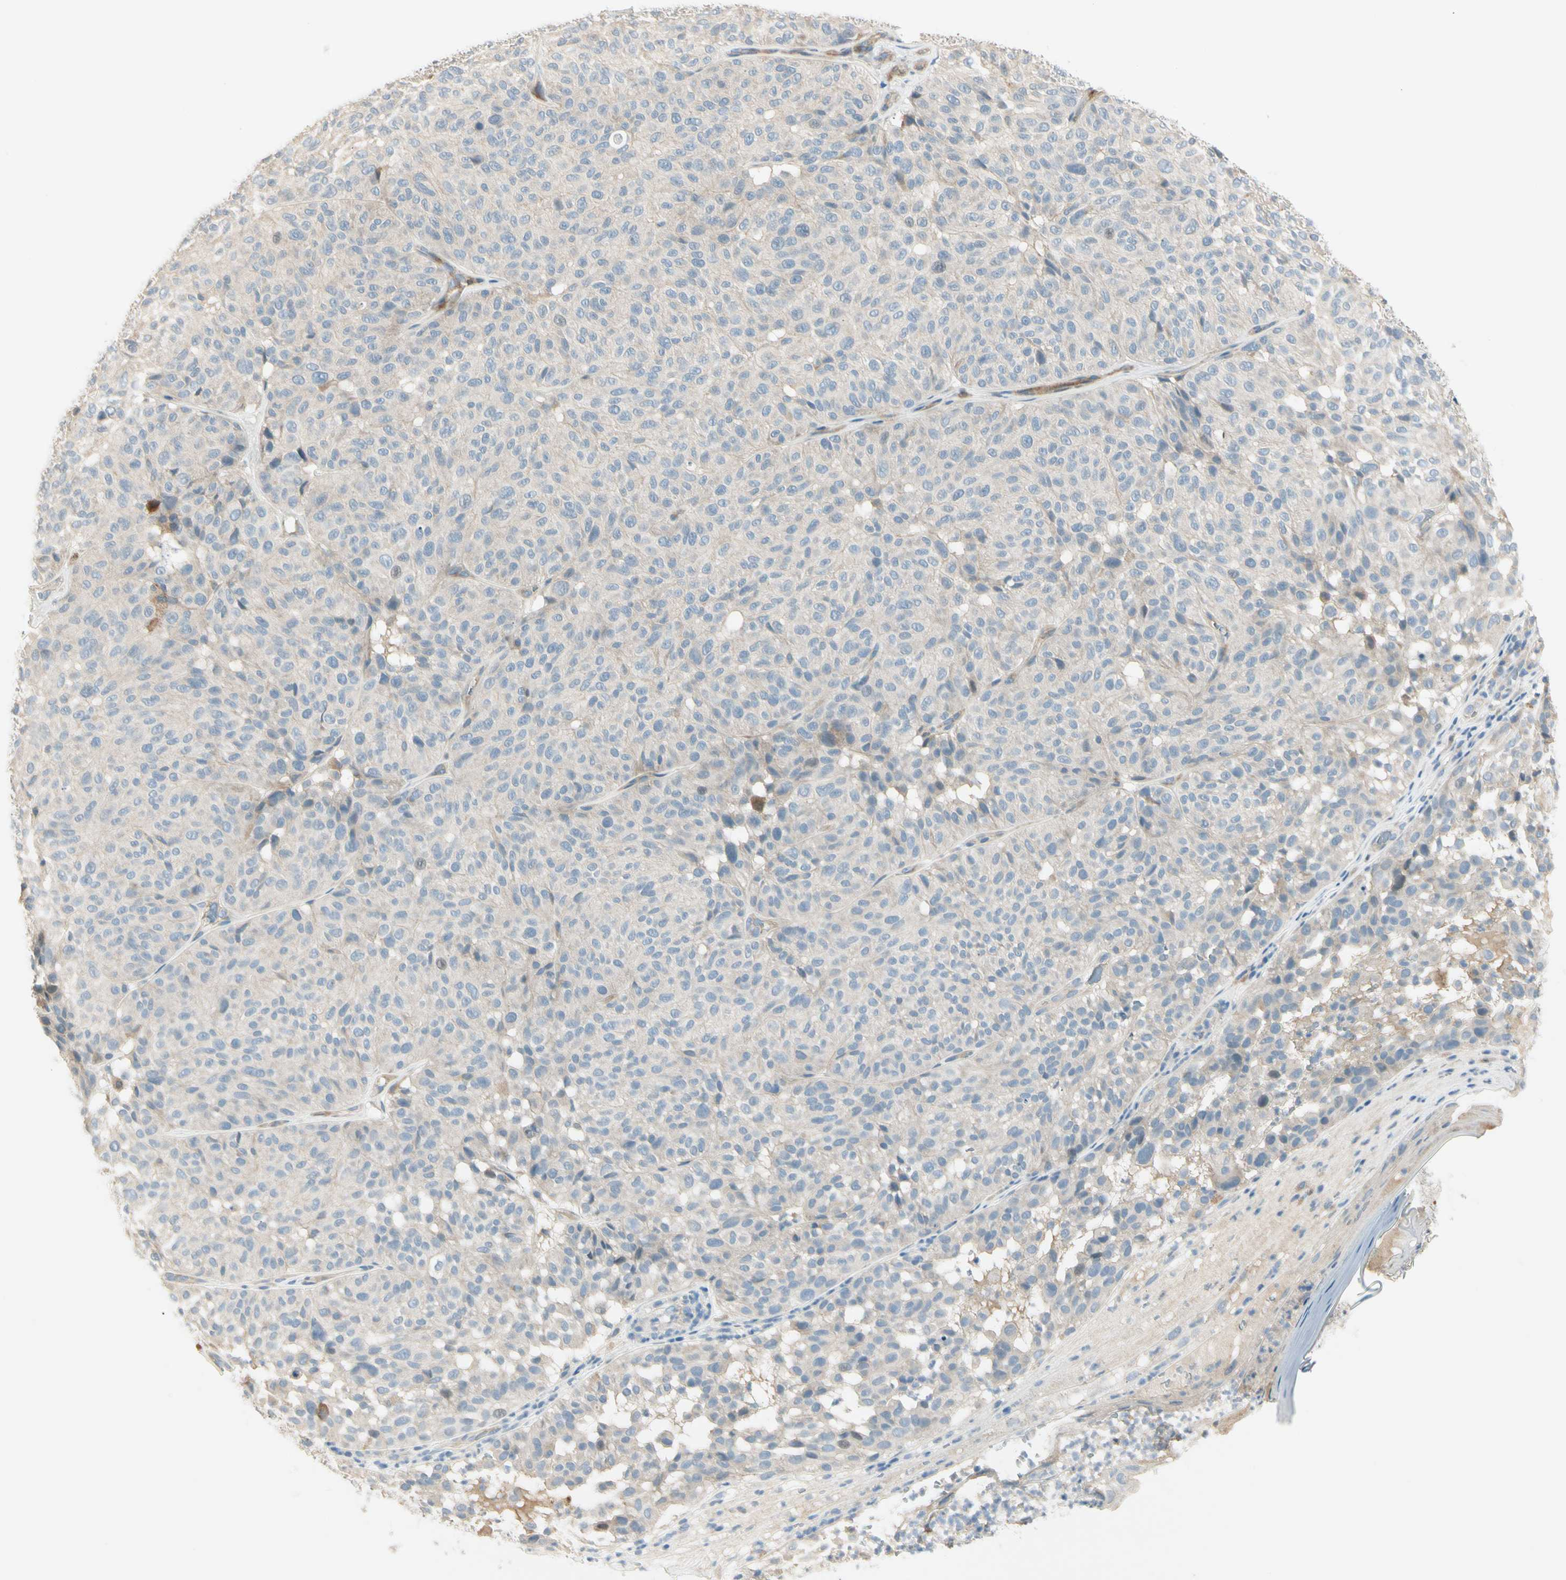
{"staining": {"intensity": "weak", "quantity": "<25%", "location": "cytoplasmic/membranous"}, "tissue": "melanoma", "cell_type": "Tumor cells", "image_type": "cancer", "snomed": [{"axis": "morphology", "description": "Malignant melanoma, NOS"}, {"axis": "topography", "description": "Skin"}], "caption": "The micrograph shows no staining of tumor cells in melanoma. The staining is performed using DAB (3,3'-diaminobenzidine) brown chromogen with nuclei counter-stained in using hematoxylin.", "gene": "ADGRA3", "patient": {"sex": "female", "age": 46}}